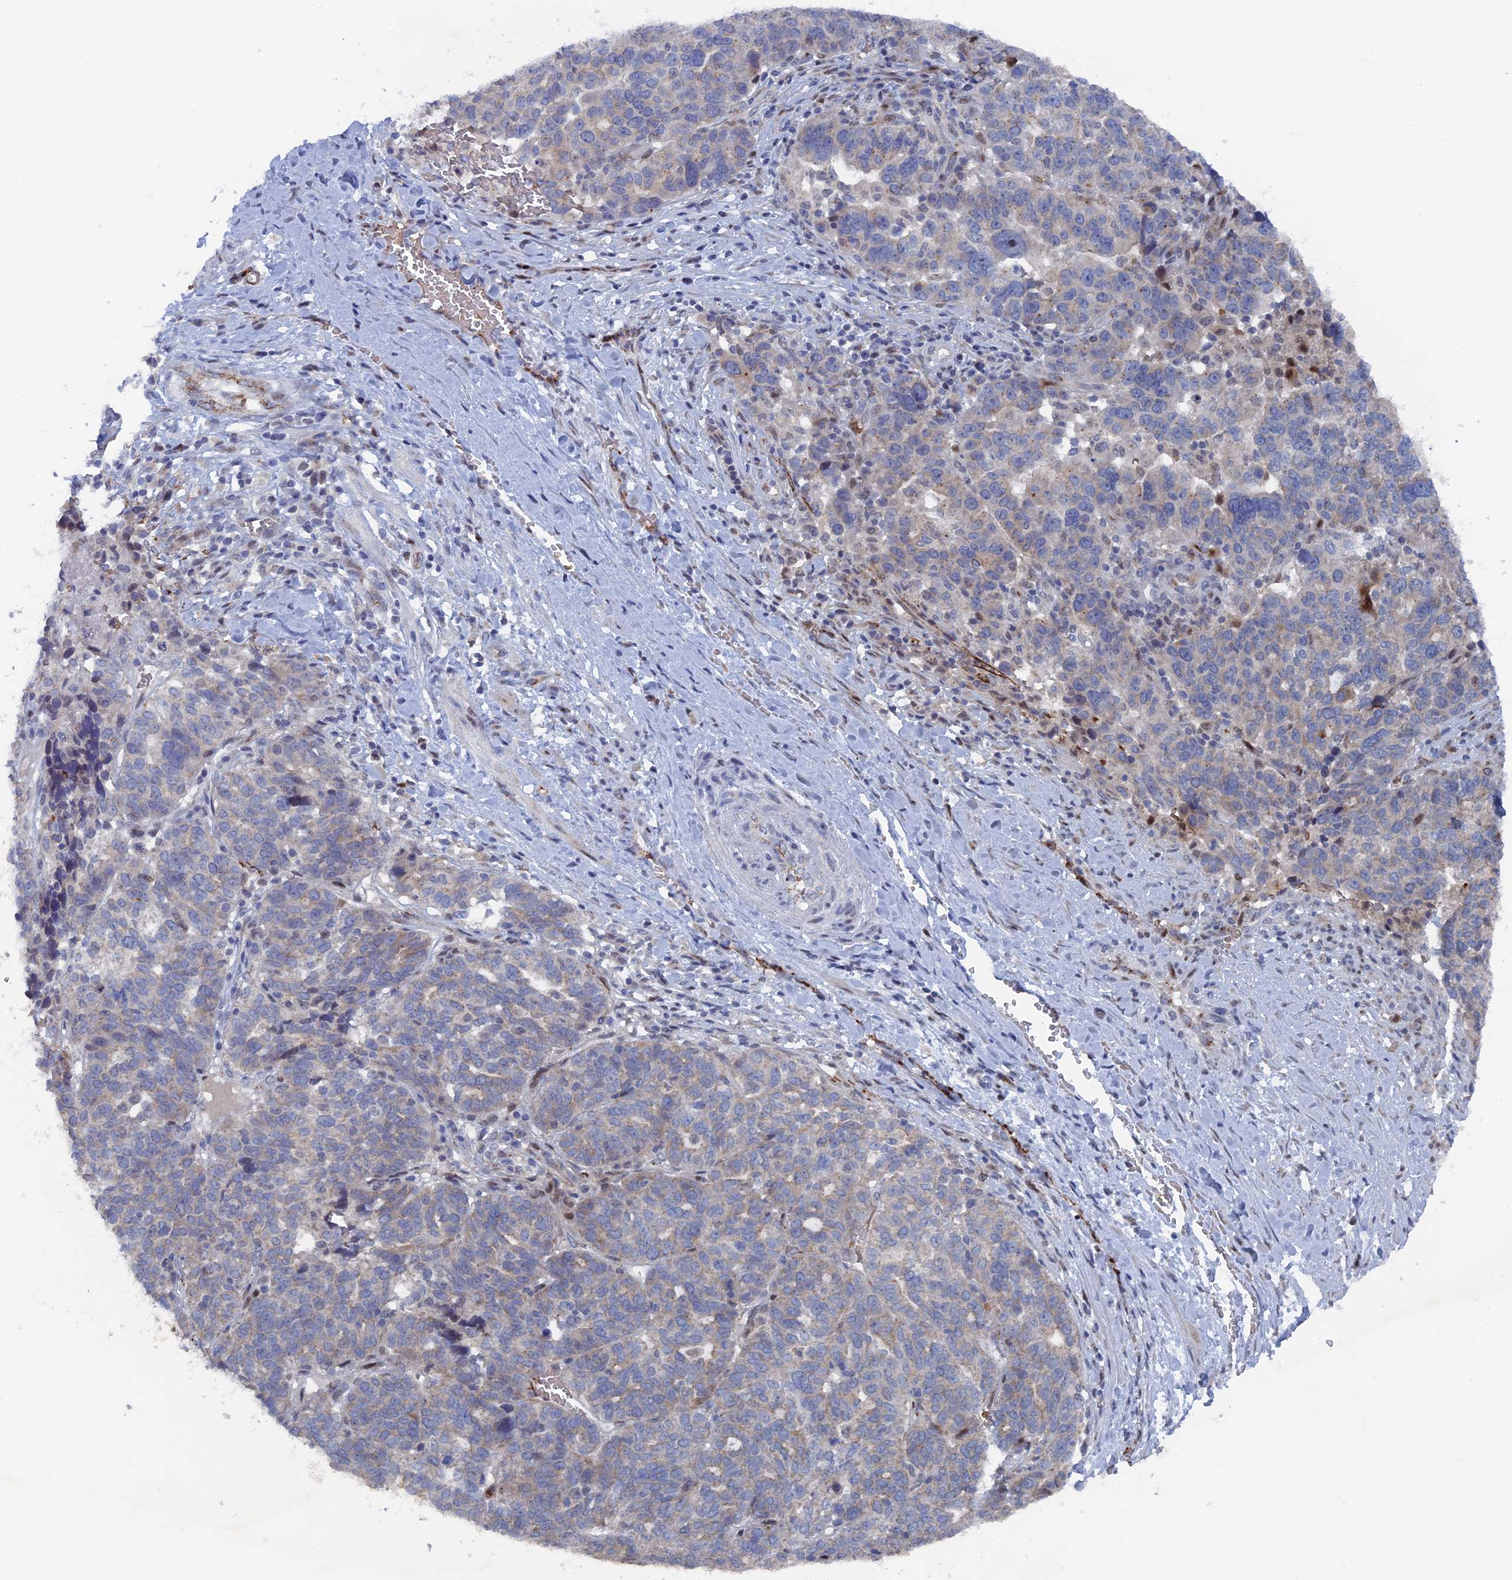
{"staining": {"intensity": "weak", "quantity": "<25%", "location": "cytoplasmic/membranous"}, "tissue": "ovarian cancer", "cell_type": "Tumor cells", "image_type": "cancer", "snomed": [{"axis": "morphology", "description": "Cystadenocarcinoma, serous, NOS"}, {"axis": "topography", "description": "Ovary"}], "caption": "Immunohistochemistry image of neoplastic tissue: human ovarian cancer stained with DAB (3,3'-diaminobenzidine) shows no significant protein positivity in tumor cells. (DAB IHC with hematoxylin counter stain).", "gene": "SH3D21", "patient": {"sex": "female", "age": 59}}